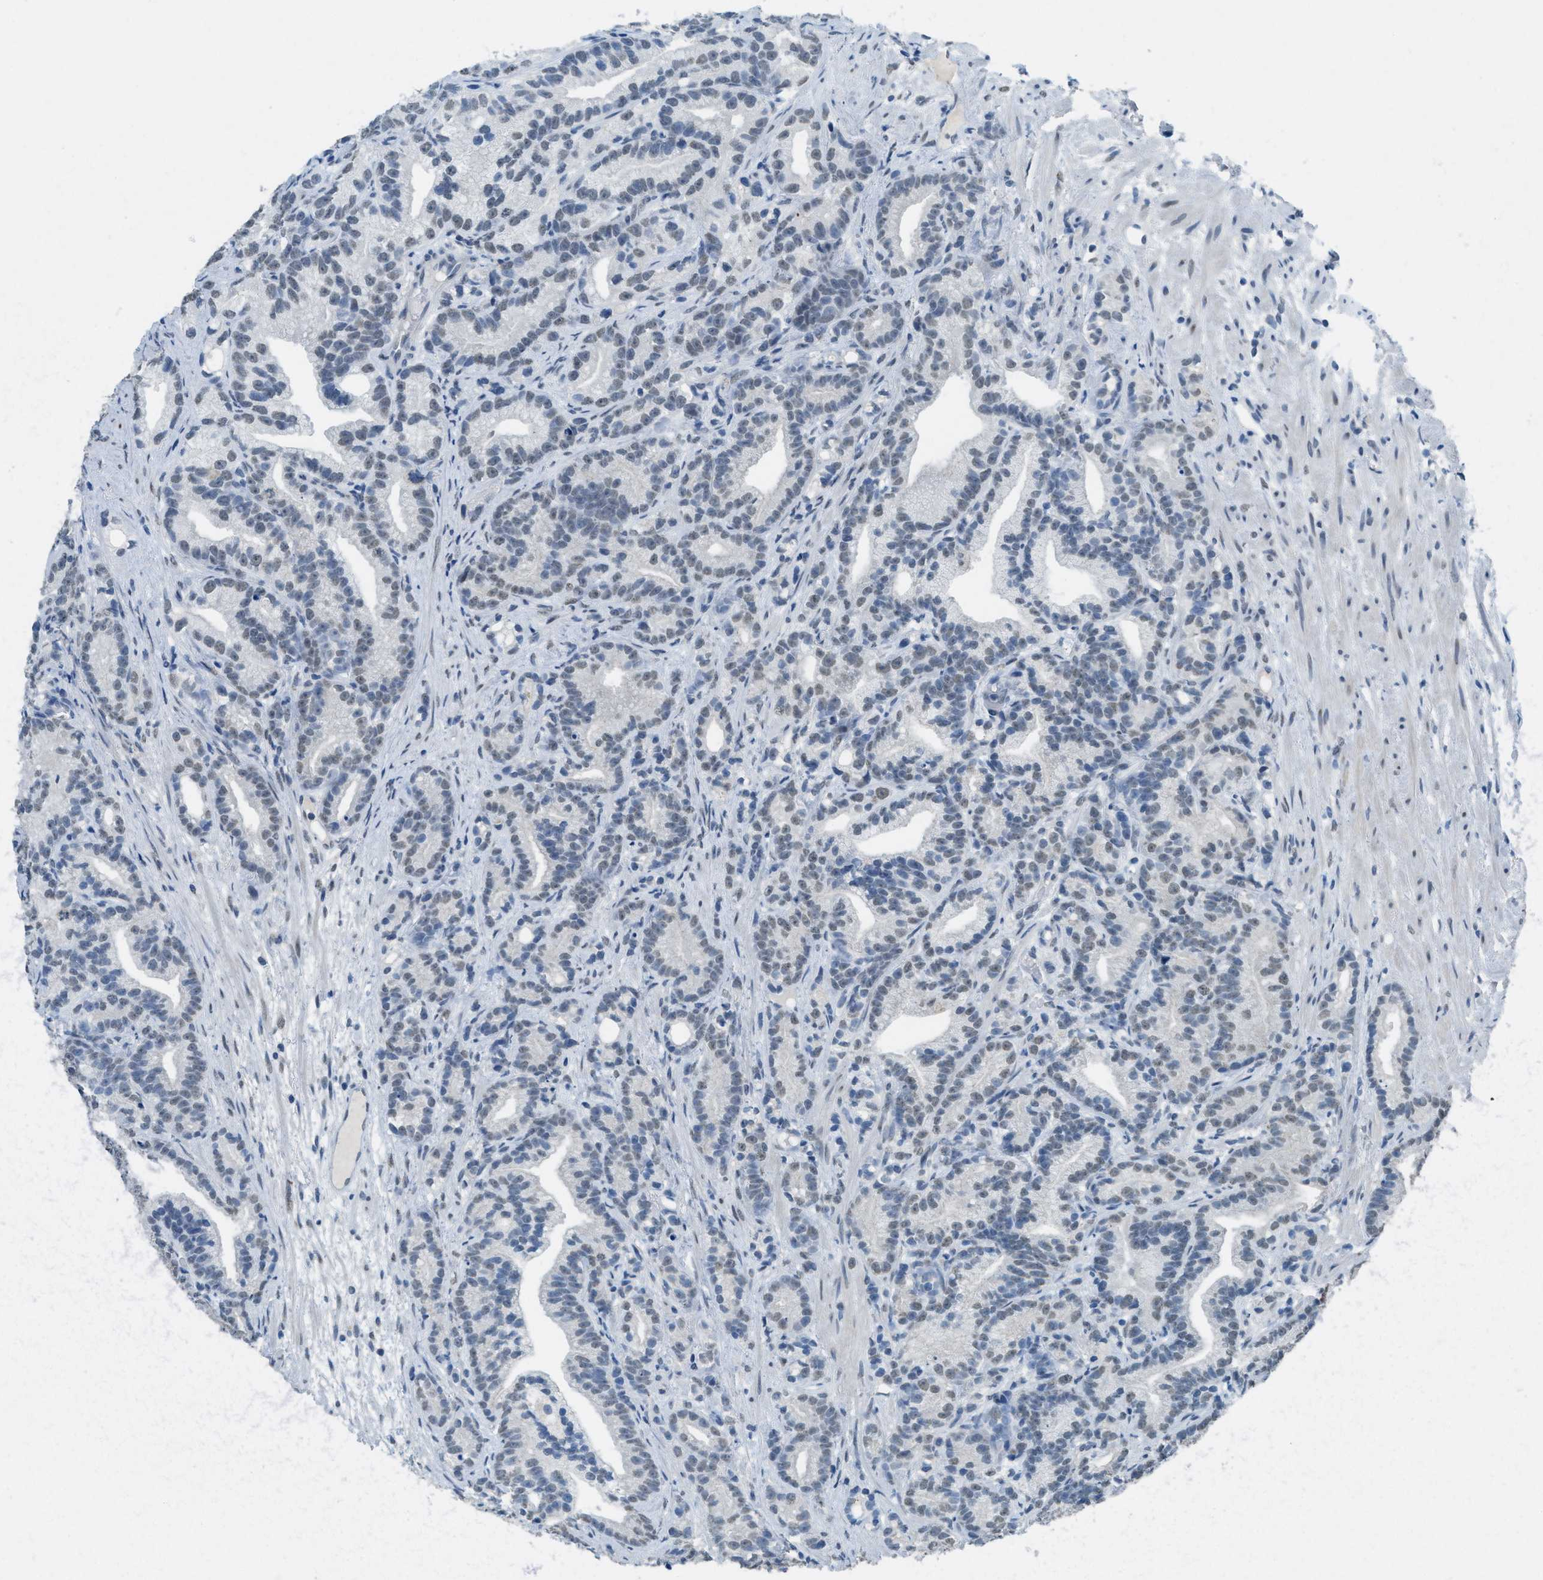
{"staining": {"intensity": "weak", "quantity": "<25%", "location": "nuclear"}, "tissue": "prostate cancer", "cell_type": "Tumor cells", "image_type": "cancer", "snomed": [{"axis": "morphology", "description": "Adenocarcinoma, Low grade"}, {"axis": "topography", "description": "Prostate"}], "caption": "There is no significant staining in tumor cells of prostate cancer.", "gene": "TTC13", "patient": {"sex": "male", "age": 89}}